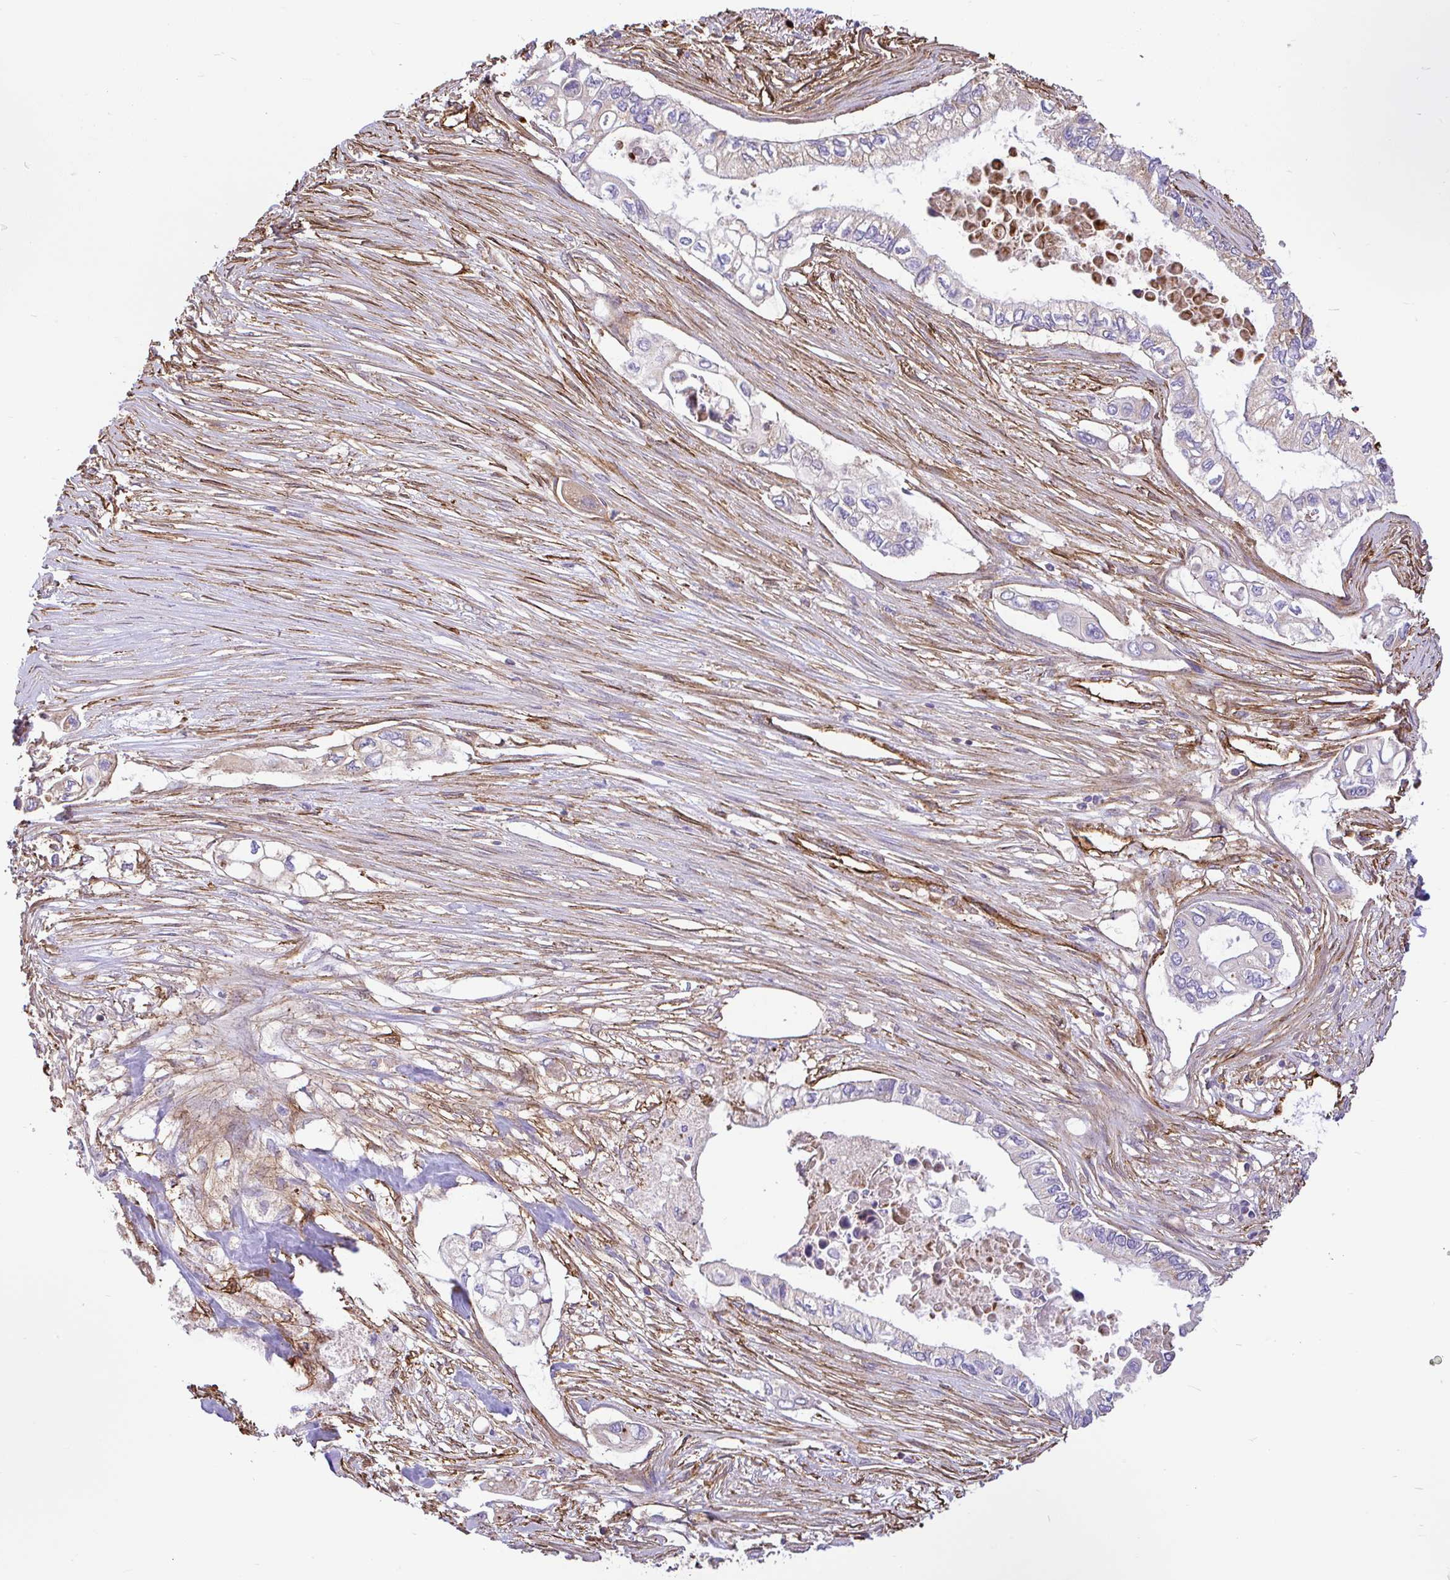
{"staining": {"intensity": "negative", "quantity": "none", "location": "none"}, "tissue": "pancreatic cancer", "cell_type": "Tumor cells", "image_type": "cancer", "snomed": [{"axis": "morphology", "description": "Adenocarcinoma, NOS"}, {"axis": "topography", "description": "Pancreas"}], "caption": "DAB immunohistochemical staining of human pancreatic adenocarcinoma shows no significant positivity in tumor cells. The staining was performed using DAB (3,3'-diaminobenzidine) to visualize the protein expression in brown, while the nuclei were stained in blue with hematoxylin (Magnification: 20x).", "gene": "PTPRK", "patient": {"sex": "female", "age": 63}}